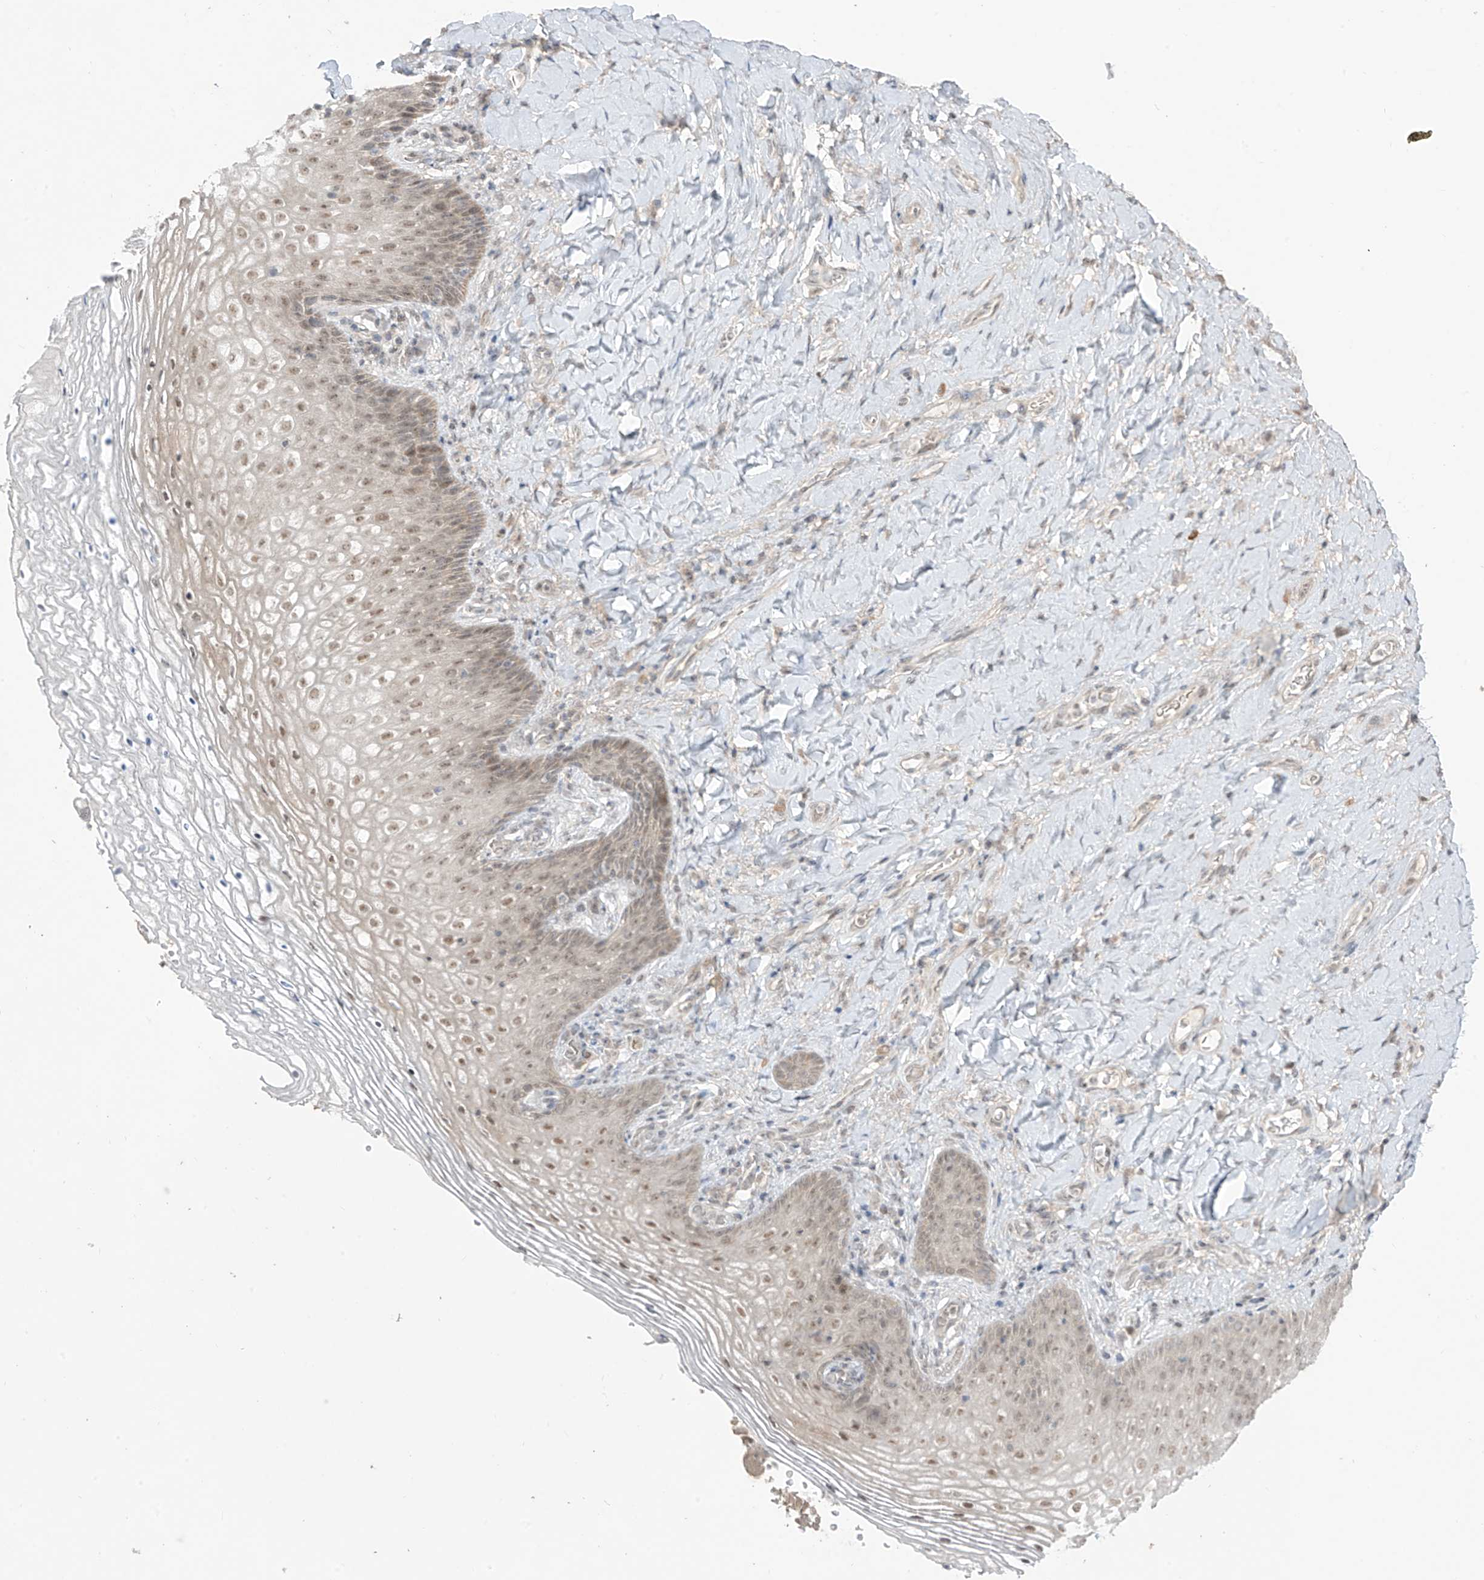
{"staining": {"intensity": "weak", "quantity": ">75%", "location": "nuclear"}, "tissue": "vagina", "cell_type": "Squamous epithelial cells", "image_type": "normal", "snomed": [{"axis": "morphology", "description": "Normal tissue, NOS"}, {"axis": "topography", "description": "Vagina"}], "caption": "Vagina stained with a brown dye demonstrates weak nuclear positive expression in approximately >75% of squamous epithelial cells.", "gene": "OGT", "patient": {"sex": "female", "age": 60}}